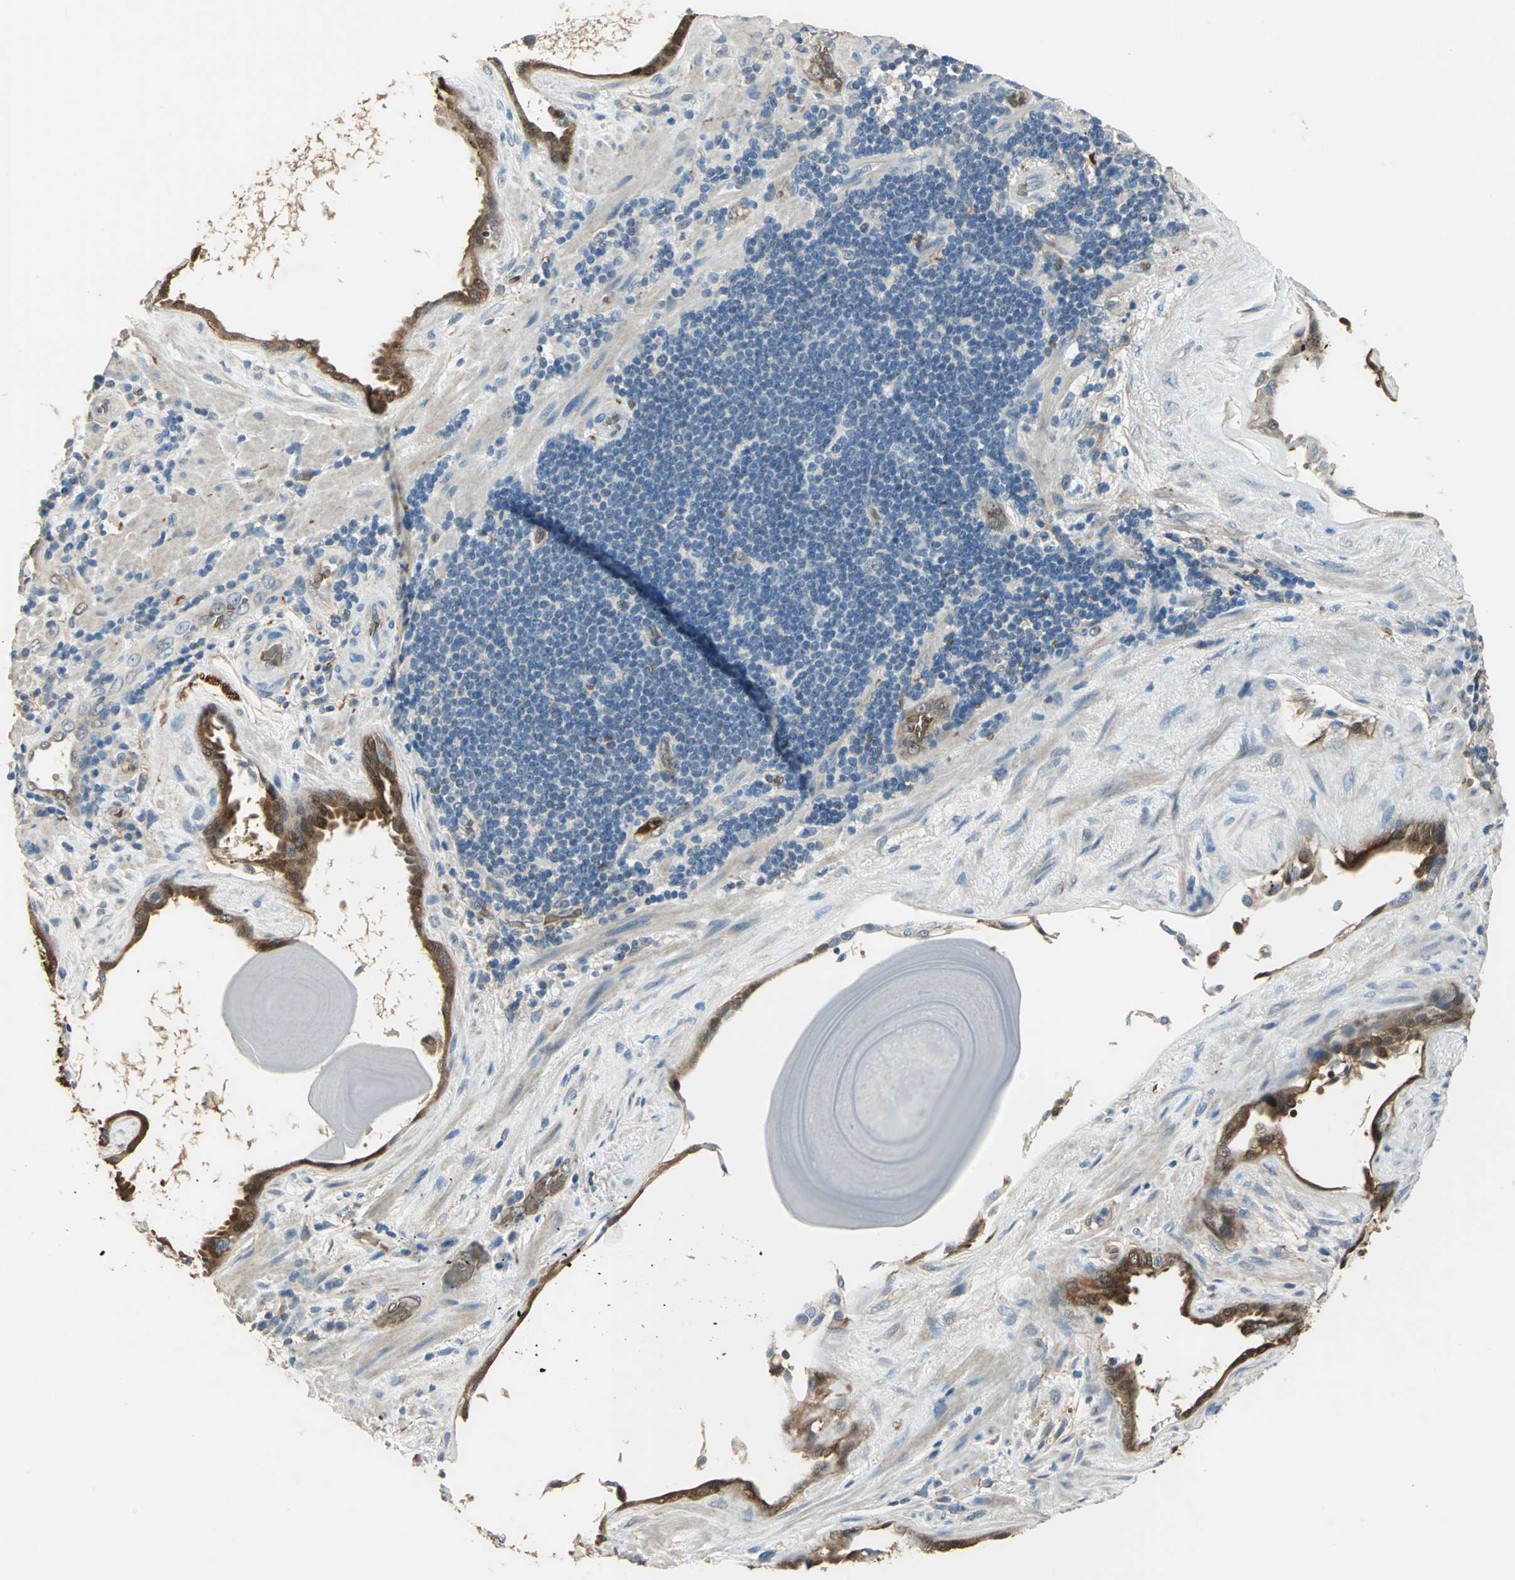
{"staining": {"intensity": "strong", "quantity": ">75%", "location": "cytoplasmic/membranous,nuclear"}, "tissue": "prostate cancer", "cell_type": "Tumor cells", "image_type": "cancer", "snomed": [{"axis": "morphology", "description": "Adenocarcinoma, High grade"}, {"axis": "topography", "description": "Prostate"}], "caption": "Immunohistochemistry (IHC) micrograph of human prostate cancer stained for a protein (brown), which shows high levels of strong cytoplasmic/membranous and nuclear staining in approximately >75% of tumor cells.", "gene": "DDAH1", "patient": {"sex": "male", "age": 68}}